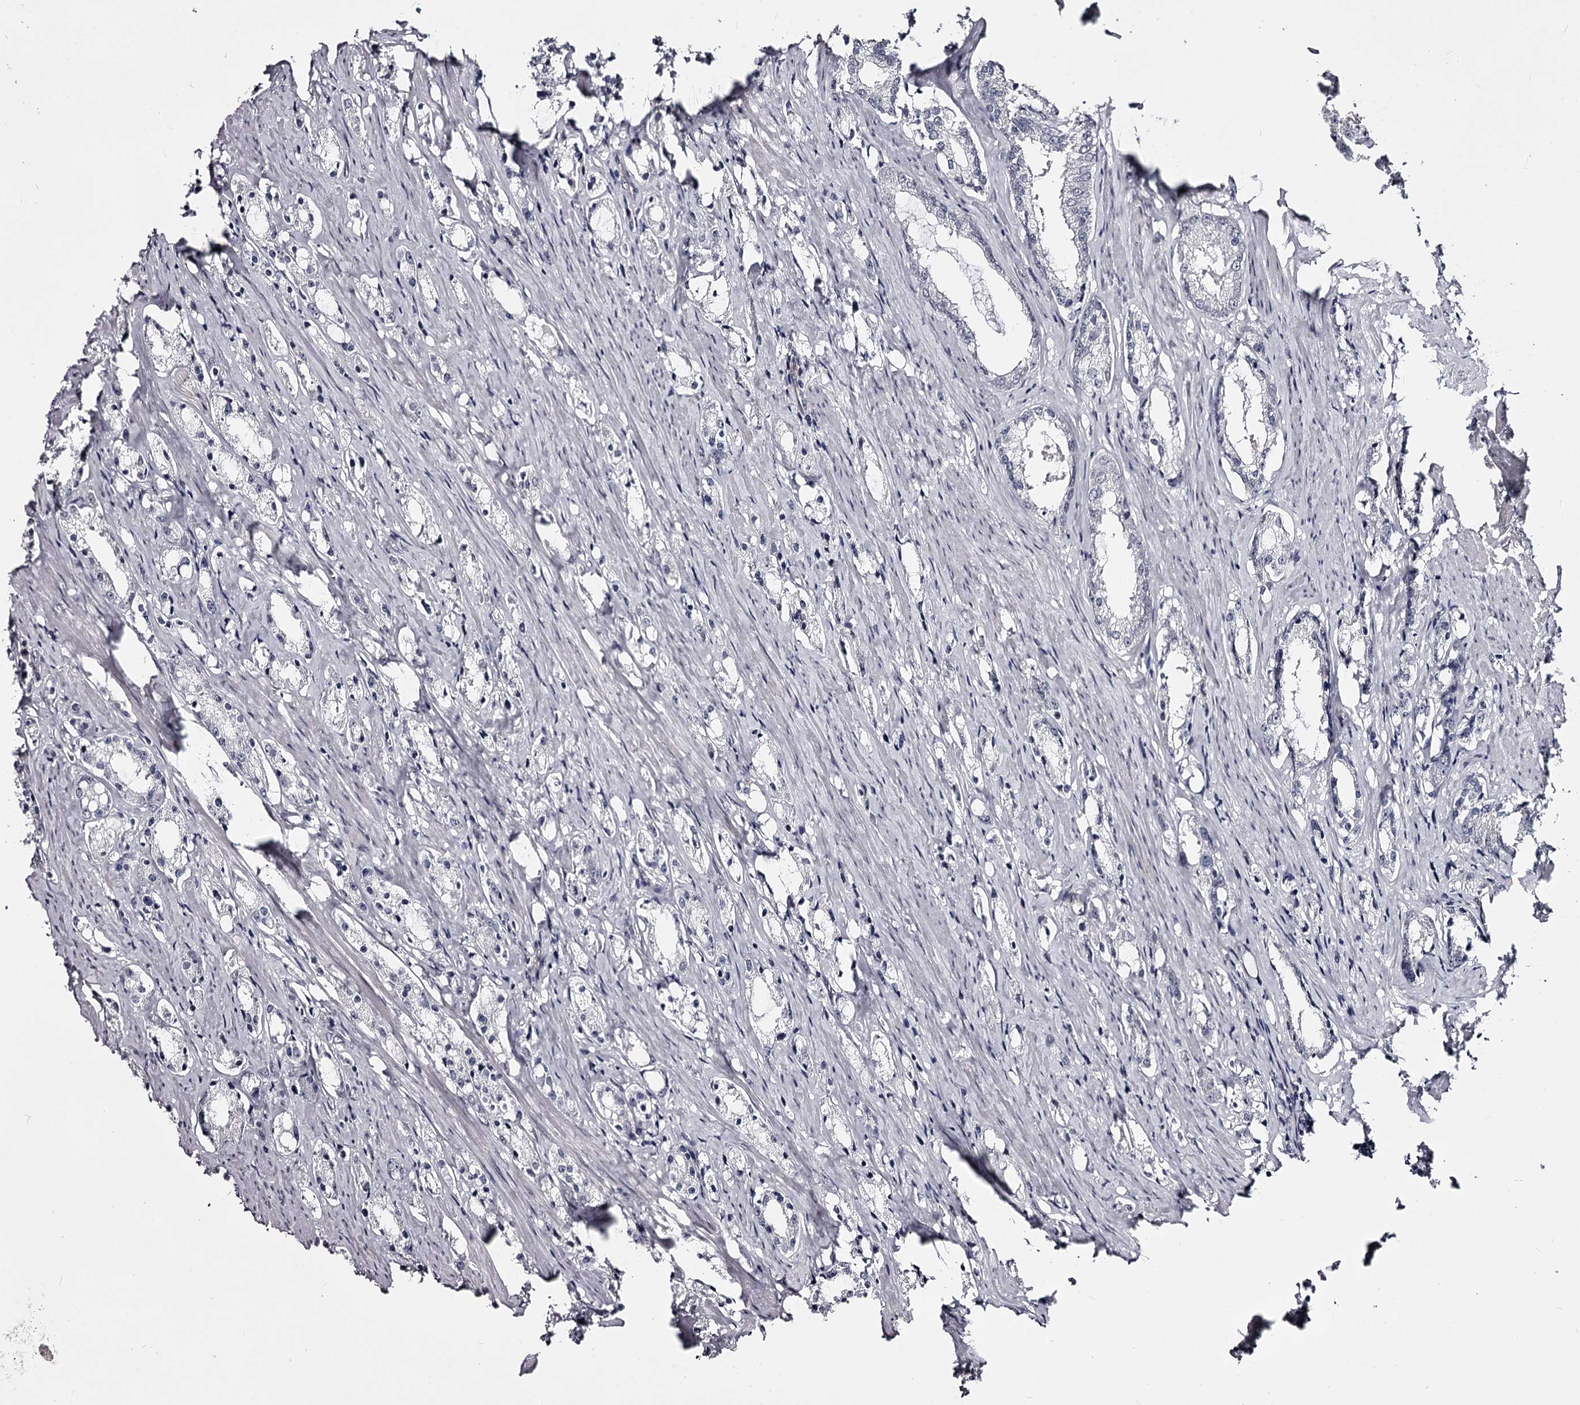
{"staining": {"intensity": "negative", "quantity": "none", "location": "none"}, "tissue": "prostate cancer", "cell_type": "Tumor cells", "image_type": "cancer", "snomed": [{"axis": "morphology", "description": "Adenocarcinoma, High grade"}, {"axis": "topography", "description": "Prostate"}], "caption": "Protein analysis of prostate cancer (adenocarcinoma (high-grade)) shows no significant staining in tumor cells. (Immunohistochemistry (ihc), brightfield microscopy, high magnification).", "gene": "OVOL2", "patient": {"sex": "male", "age": 66}}